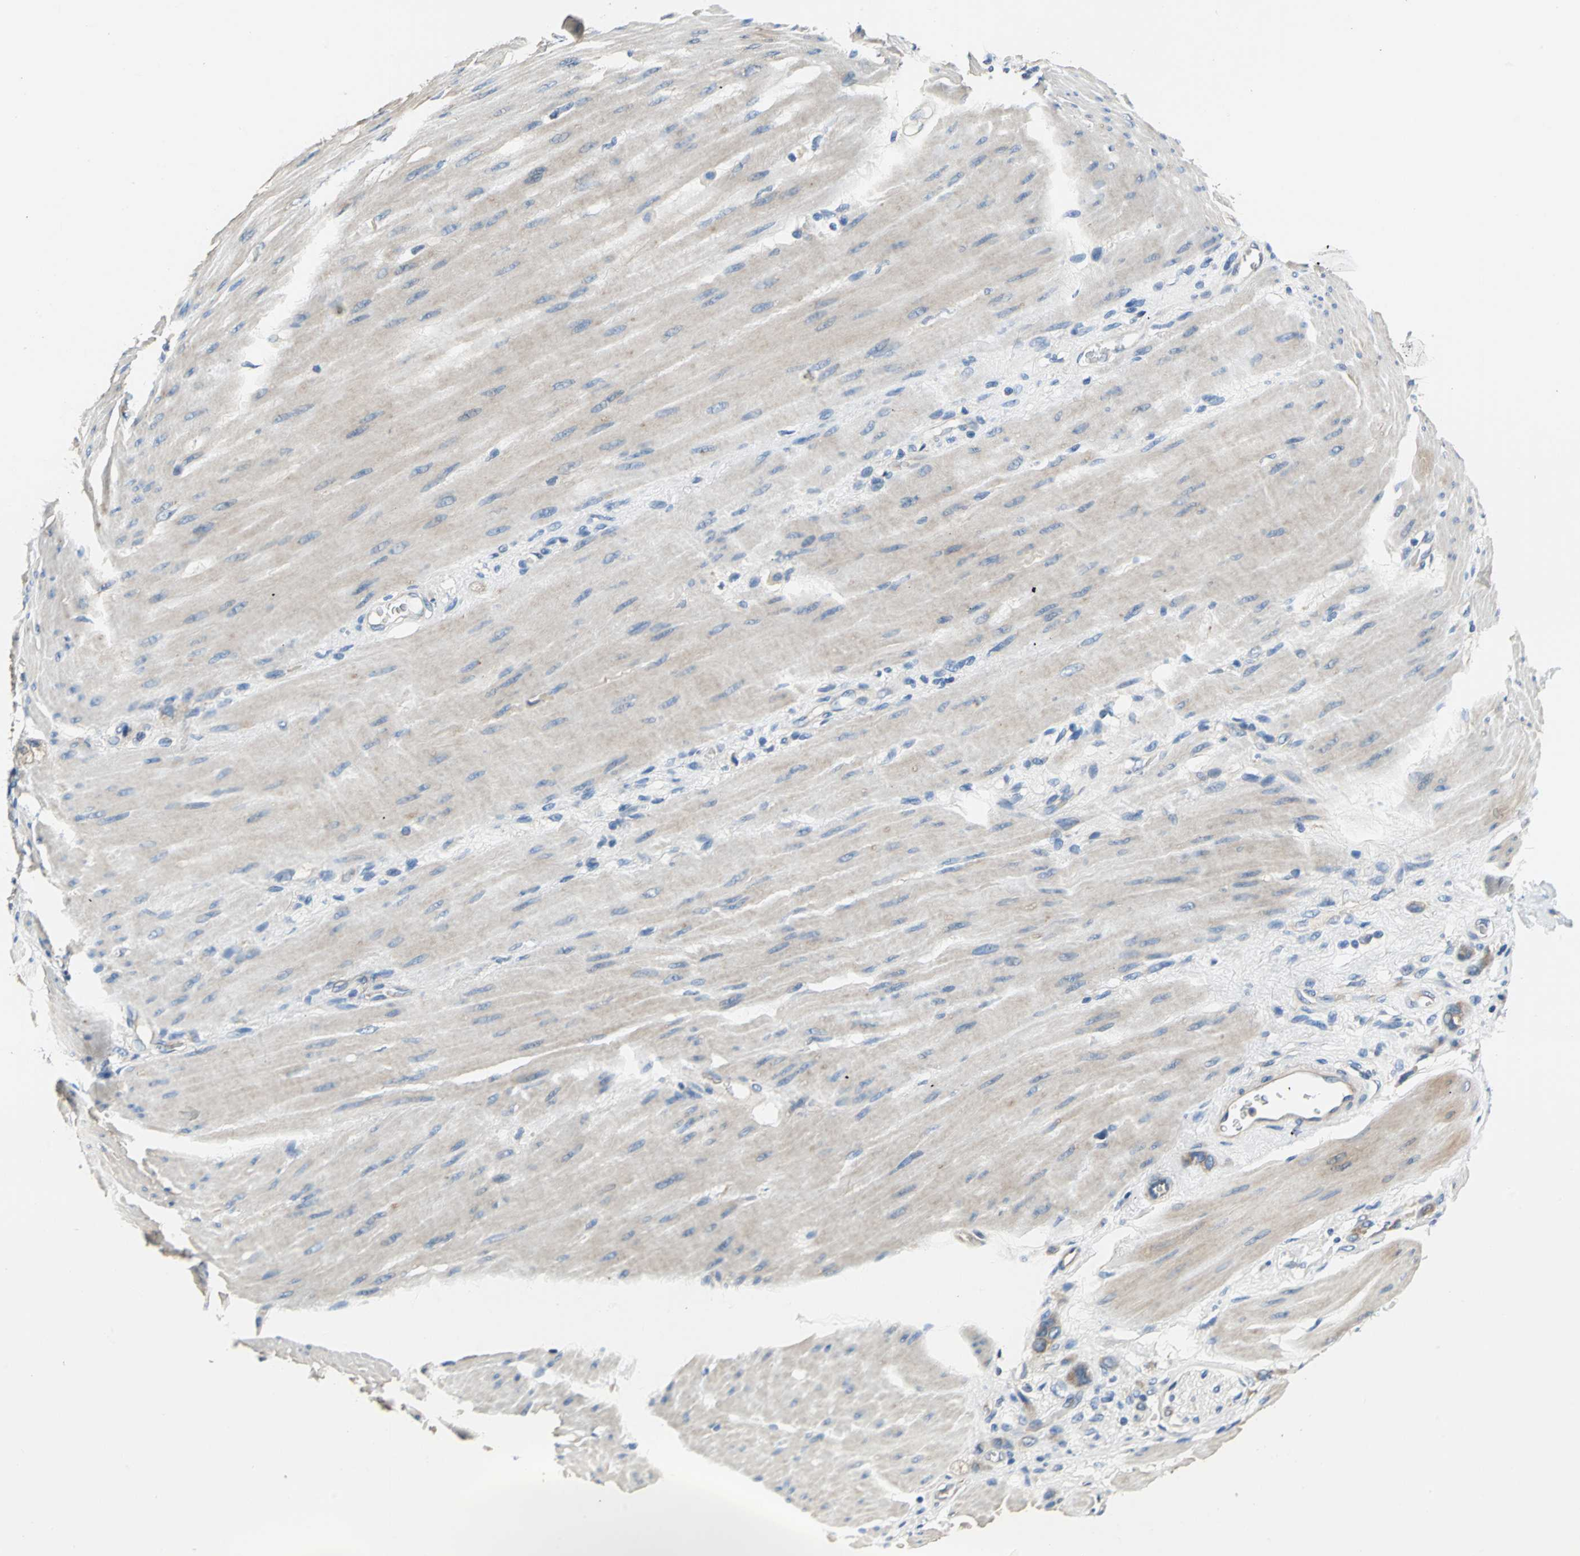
{"staining": {"intensity": "weak", "quantity": ">75%", "location": "cytoplasmic/membranous"}, "tissue": "stomach cancer", "cell_type": "Tumor cells", "image_type": "cancer", "snomed": [{"axis": "morphology", "description": "Normal tissue, NOS"}, {"axis": "morphology", "description": "Adenocarcinoma, NOS"}, {"axis": "topography", "description": "Stomach"}], "caption": "Stomach adenocarcinoma was stained to show a protein in brown. There is low levels of weak cytoplasmic/membranous positivity in about >75% of tumor cells.", "gene": "DDX3Y", "patient": {"sex": "male", "age": 82}}